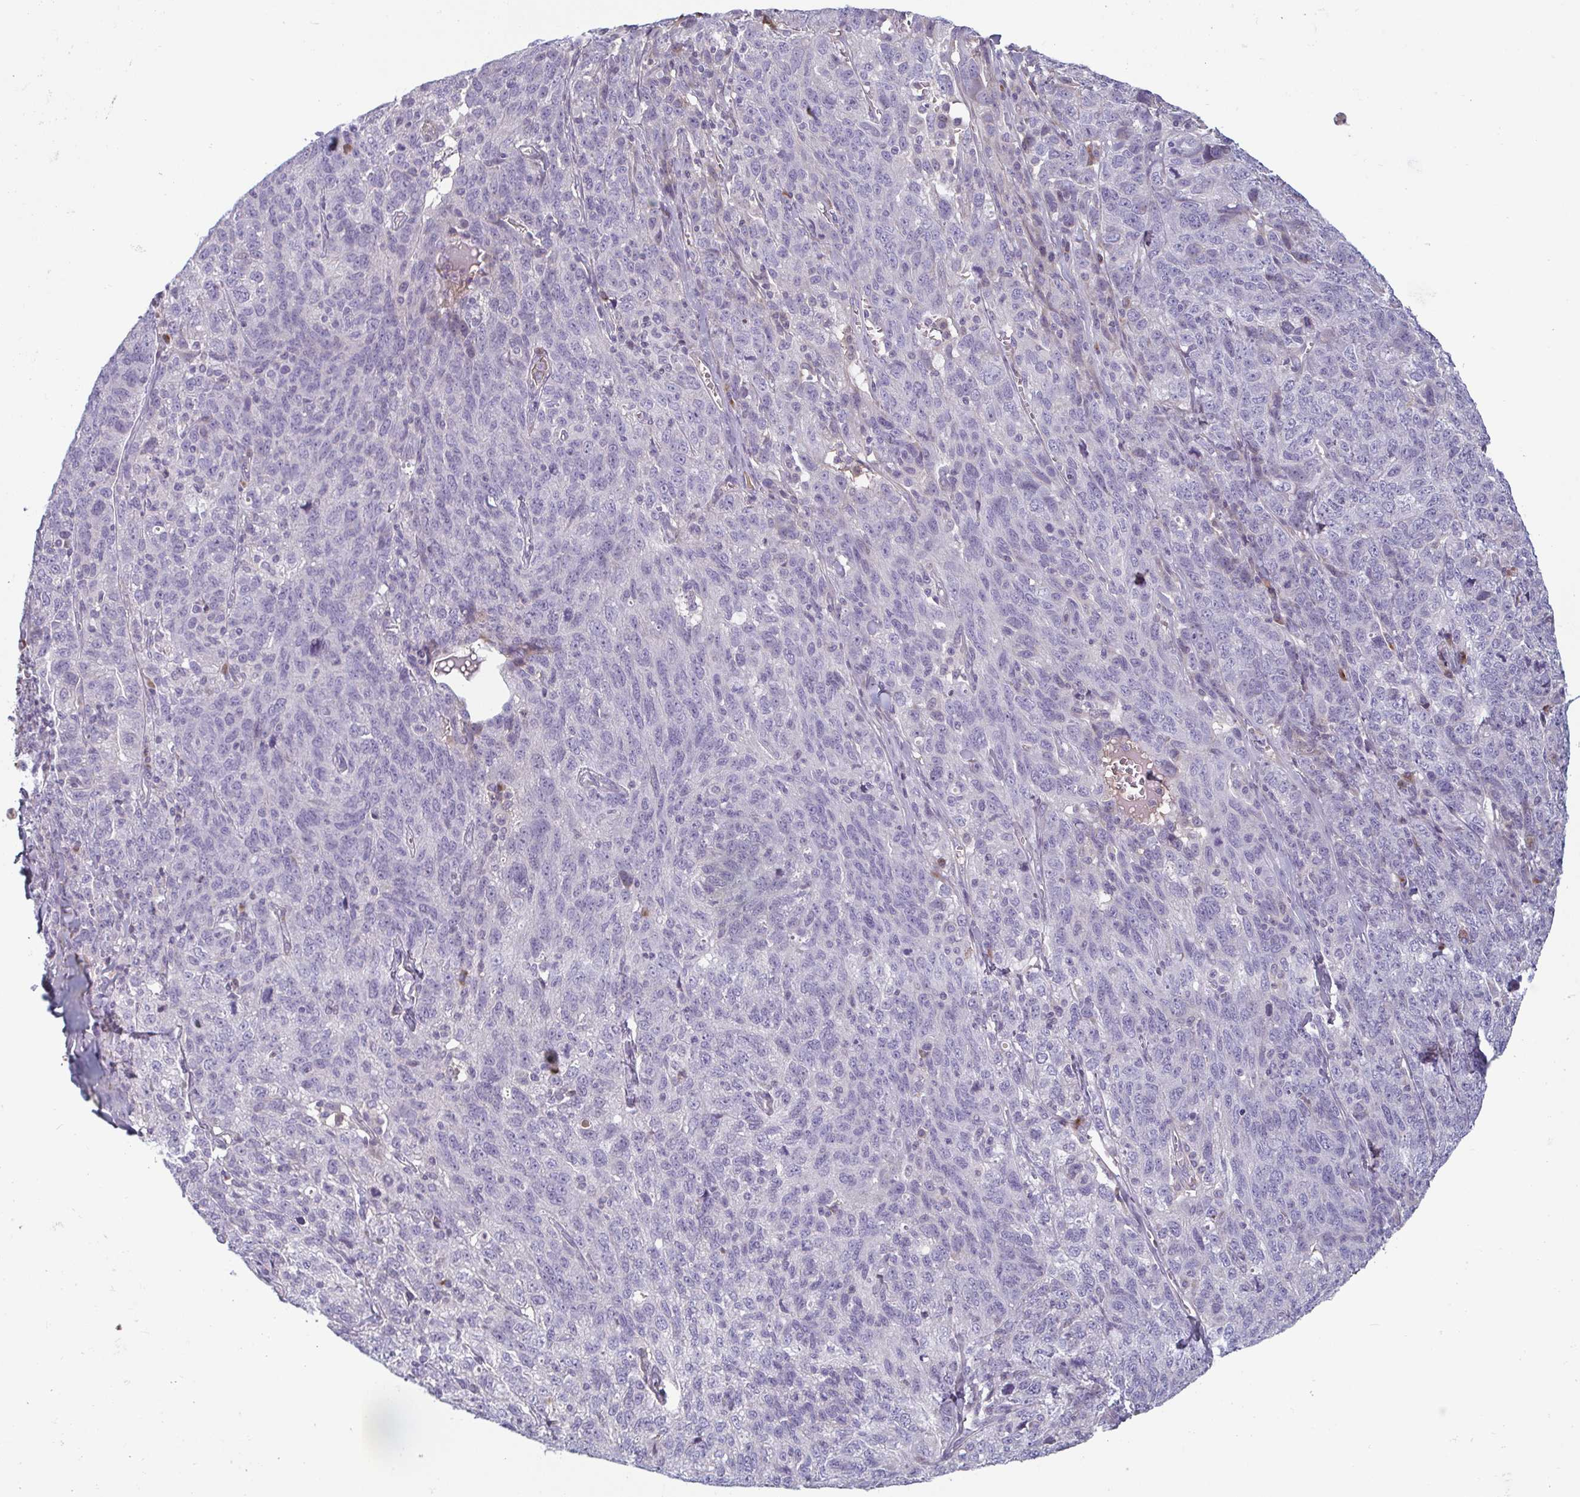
{"staining": {"intensity": "negative", "quantity": "none", "location": "none"}, "tissue": "ovarian cancer", "cell_type": "Tumor cells", "image_type": "cancer", "snomed": [{"axis": "morphology", "description": "Cystadenocarcinoma, serous, NOS"}, {"axis": "topography", "description": "Ovary"}], "caption": "The image displays no significant staining in tumor cells of serous cystadenocarcinoma (ovarian).", "gene": "ECM1", "patient": {"sex": "female", "age": 71}}